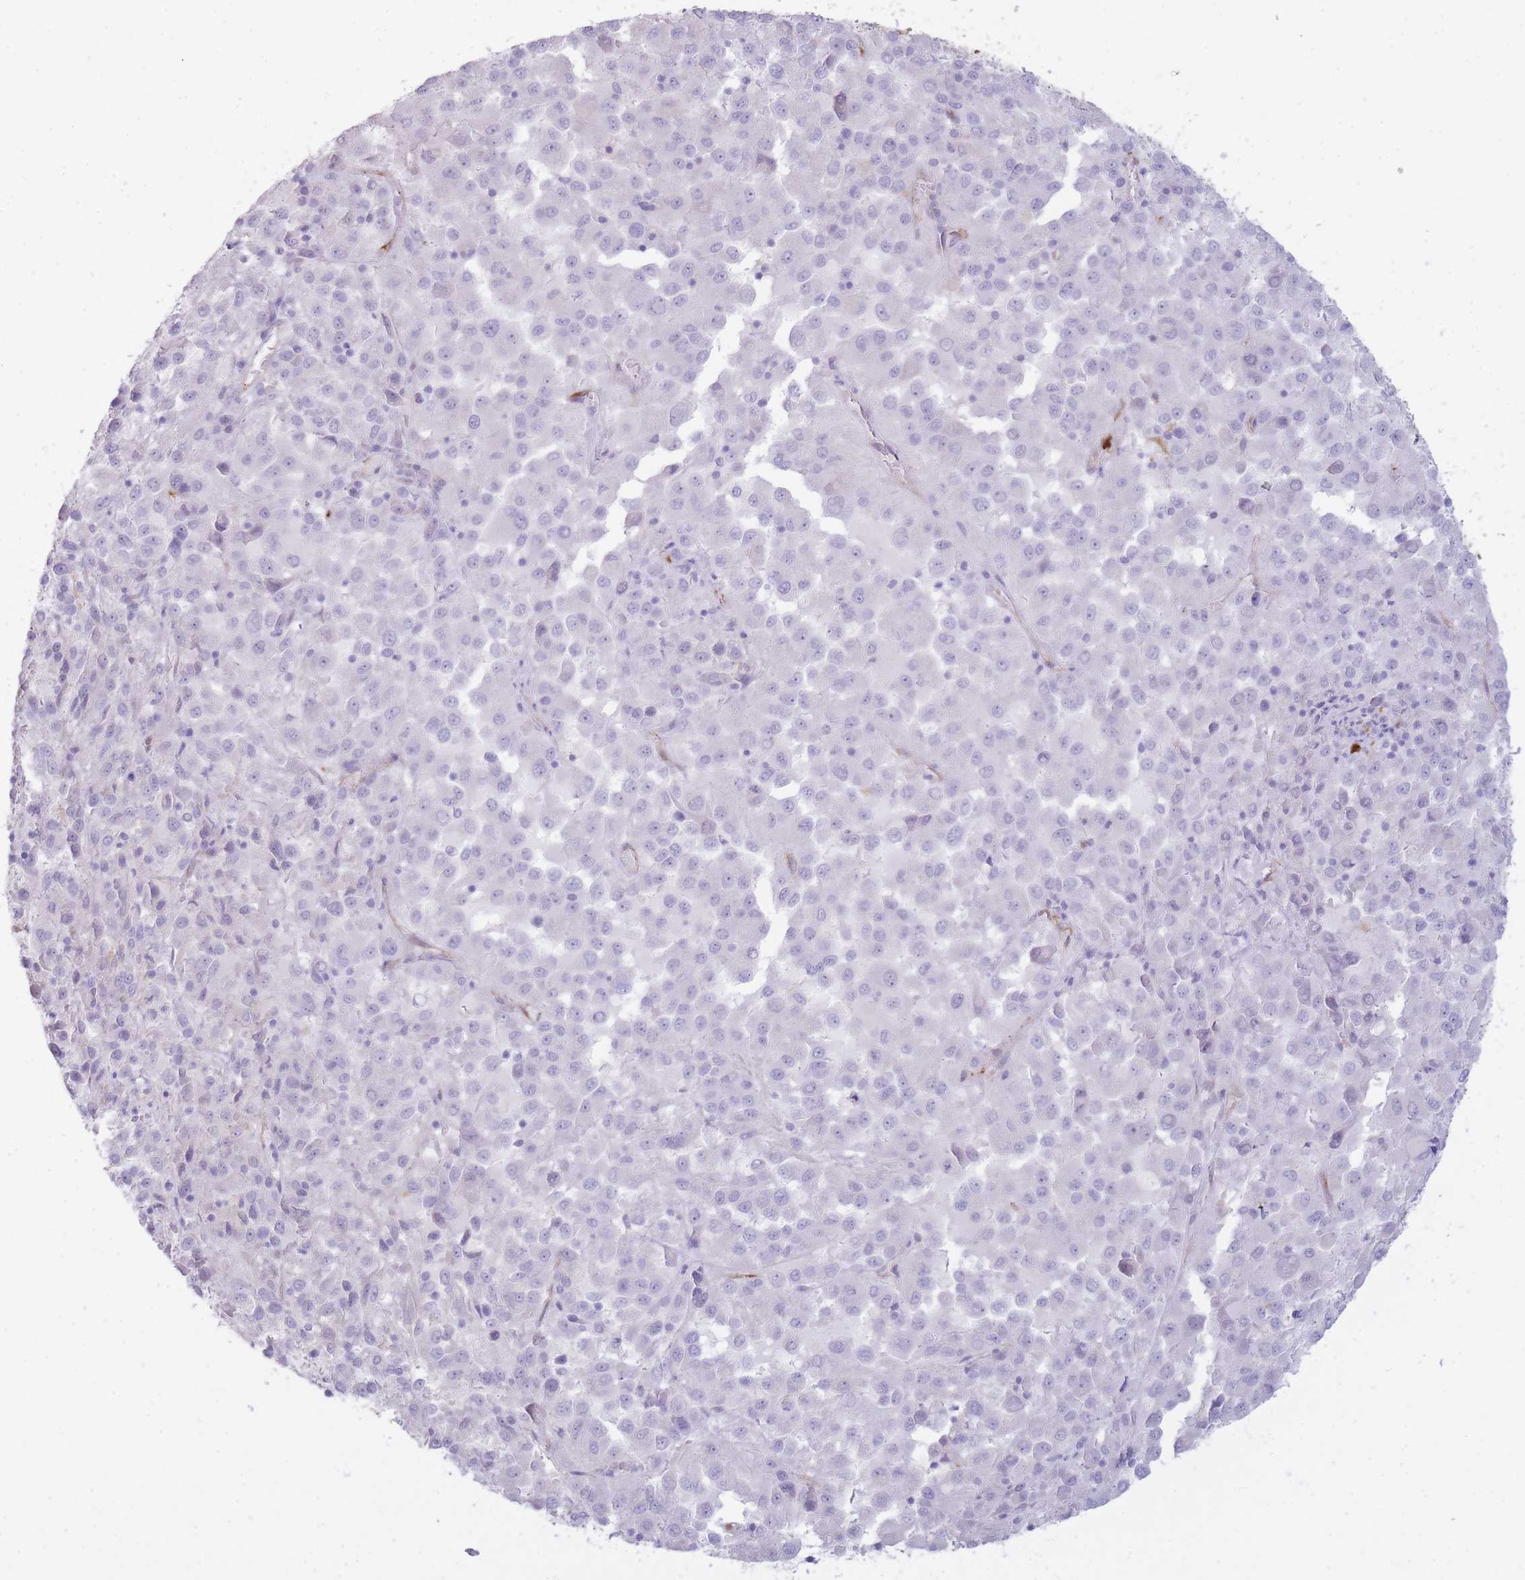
{"staining": {"intensity": "negative", "quantity": "none", "location": "none"}, "tissue": "melanoma", "cell_type": "Tumor cells", "image_type": "cancer", "snomed": [{"axis": "morphology", "description": "Malignant melanoma, Metastatic site"}, {"axis": "topography", "description": "Lung"}], "caption": "High power microscopy micrograph of an immunohistochemistry image of melanoma, revealing no significant expression in tumor cells.", "gene": "UTP14A", "patient": {"sex": "male", "age": 64}}